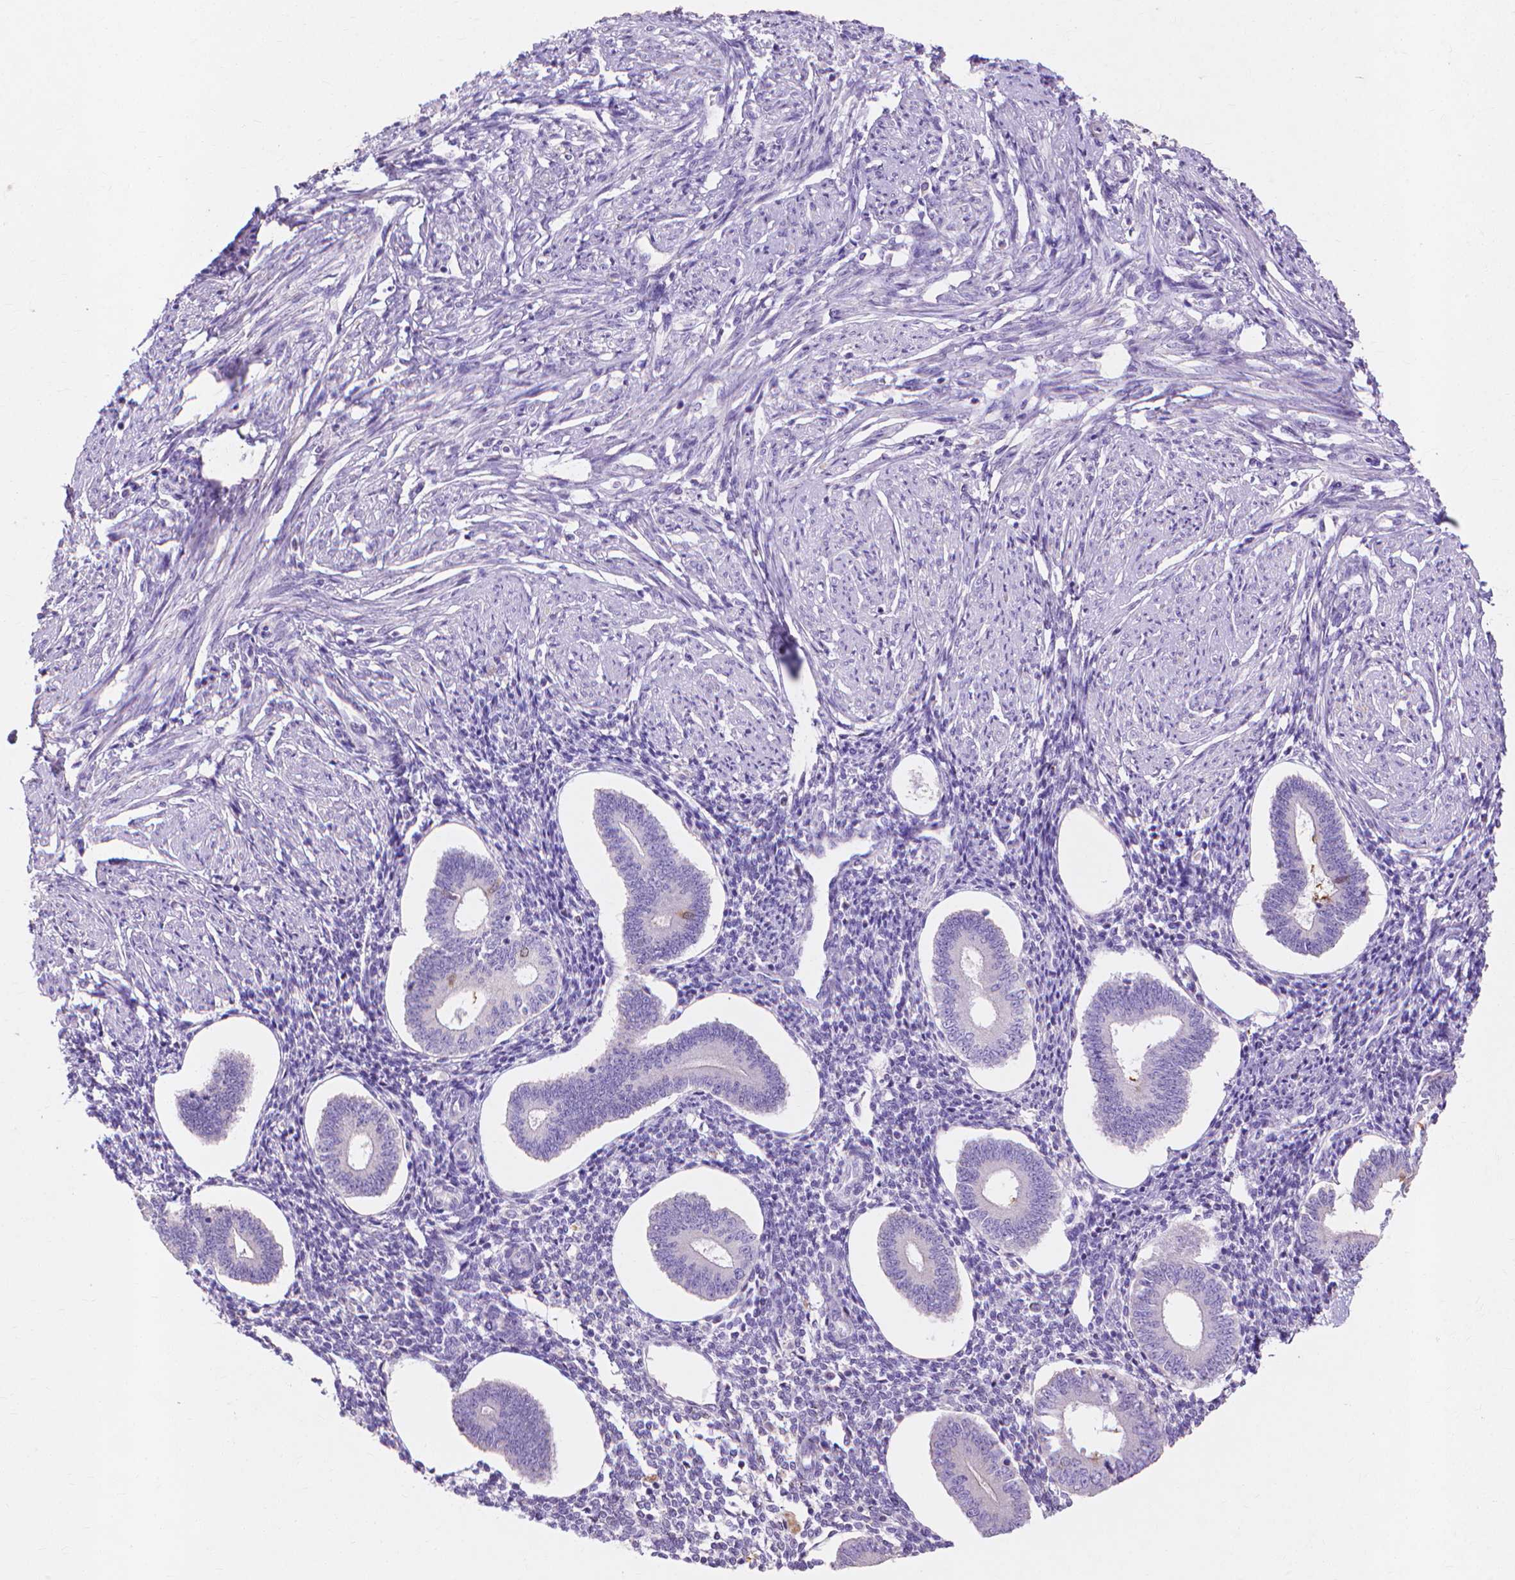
{"staining": {"intensity": "negative", "quantity": "none", "location": "none"}, "tissue": "endometrium", "cell_type": "Cells in endometrial stroma", "image_type": "normal", "snomed": [{"axis": "morphology", "description": "Normal tissue, NOS"}, {"axis": "topography", "description": "Endometrium"}], "caption": "Immunohistochemistry (IHC) of unremarkable human endometrium exhibits no staining in cells in endometrial stroma. The staining was performed using DAB (3,3'-diaminobenzidine) to visualize the protein expression in brown, while the nuclei were stained in blue with hematoxylin (Magnification: 20x).", "gene": "MMP11", "patient": {"sex": "female", "age": 40}}